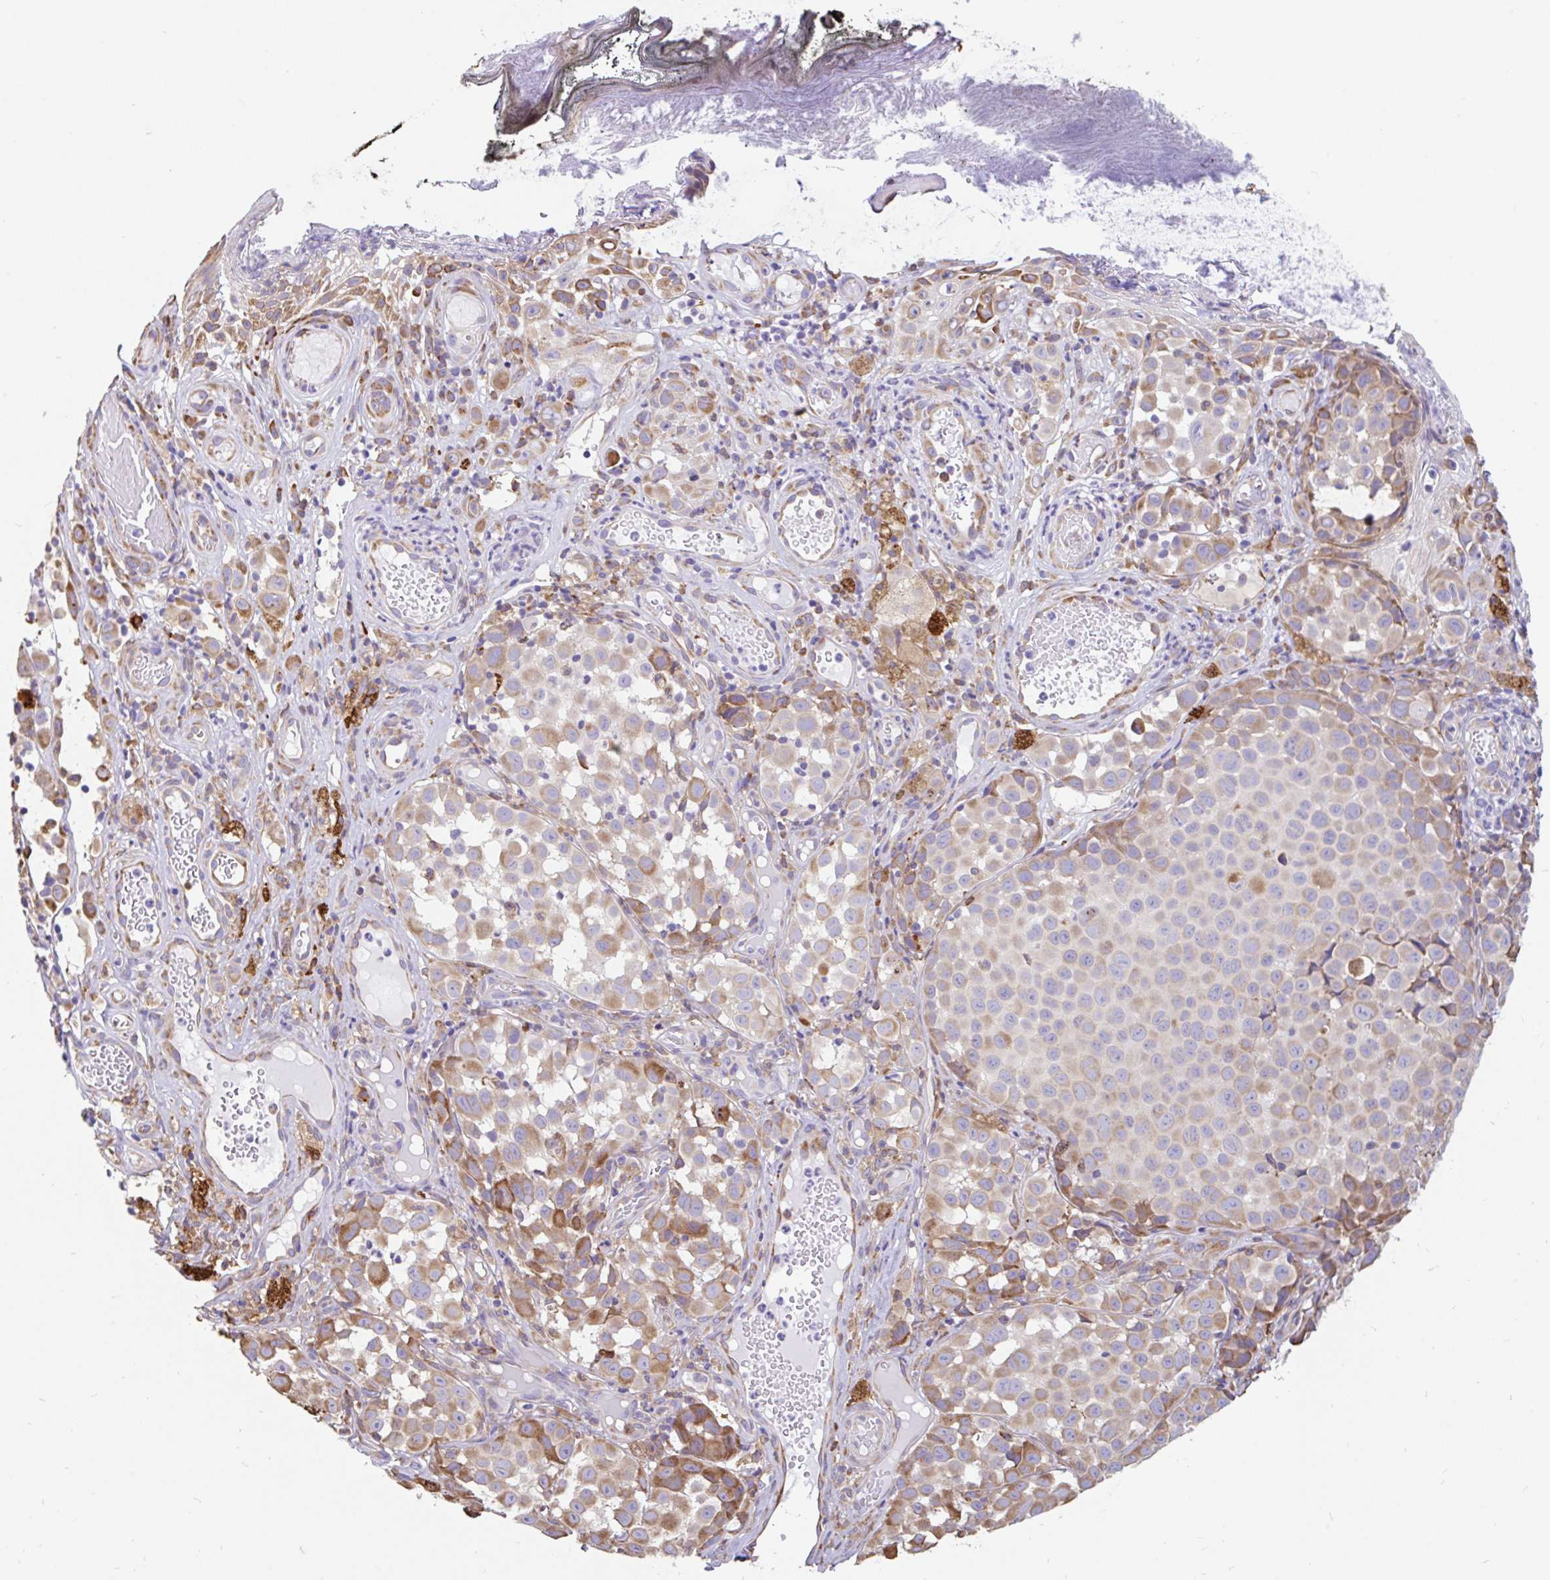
{"staining": {"intensity": "moderate", "quantity": ">75%", "location": "cytoplasmic/membranous"}, "tissue": "melanoma", "cell_type": "Tumor cells", "image_type": "cancer", "snomed": [{"axis": "morphology", "description": "Malignant melanoma, NOS"}, {"axis": "topography", "description": "Skin"}], "caption": "Protein expression analysis of human malignant melanoma reveals moderate cytoplasmic/membranous staining in approximately >75% of tumor cells. The staining was performed using DAB to visualize the protein expression in brown, while the nuclei were stained in blue with hematoxylin (Magnification: 20x).", "gene": "EML5", "patient": {"sex": "male", "age": 64}}